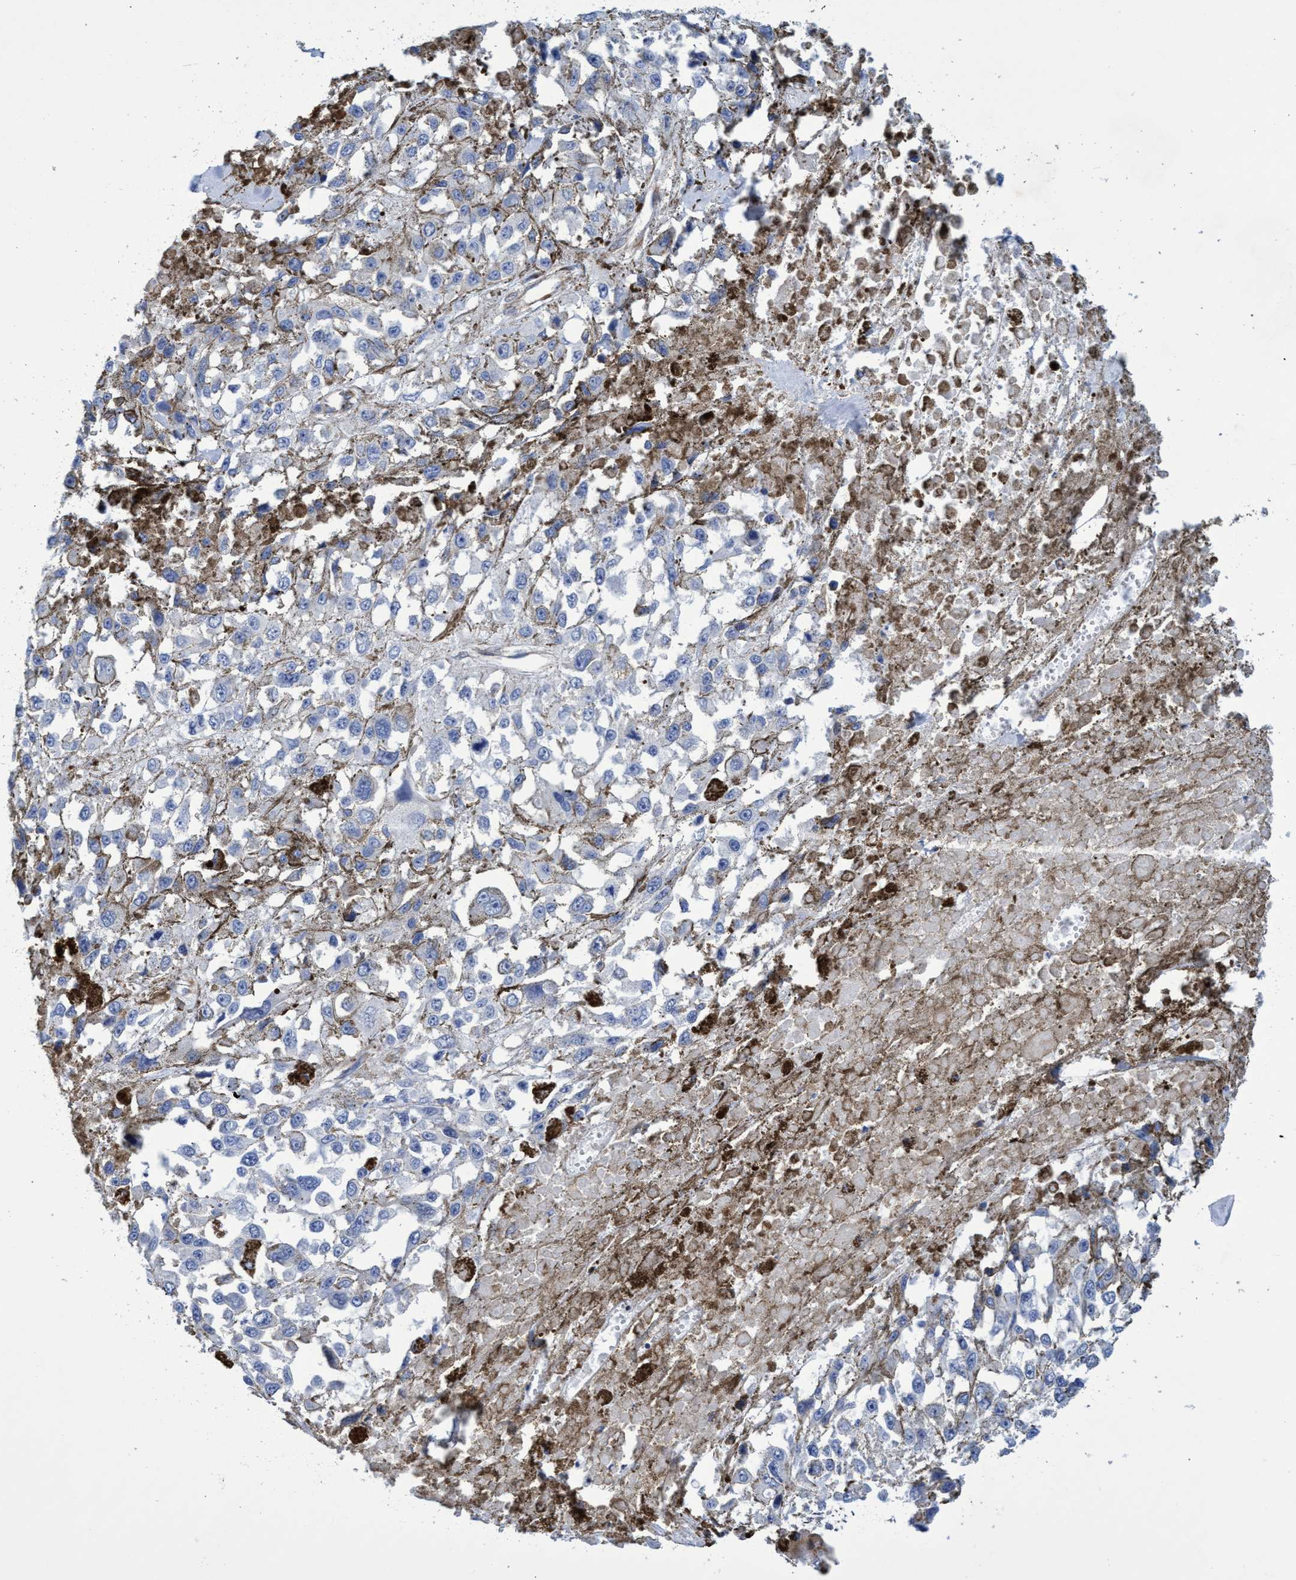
{"staining": {"intensity": "negative", "quantity": "none", "location": "none"}, "tissue": "melanoma", "cell_type": "Tumor cells", "image_type": "cancer", "snomed": [{"axis": "morphology", "description": "Malignant melanoma, Metastatic site"}, {"axis": "topography", "description": "Lymph node"}], "caption": "IHC histopathology image of human melanoma stained for a protein (brown), which shows no staining in tumor cells.", "gene": "CRYZ", "patient": {"sex": "male", "age": 59}}